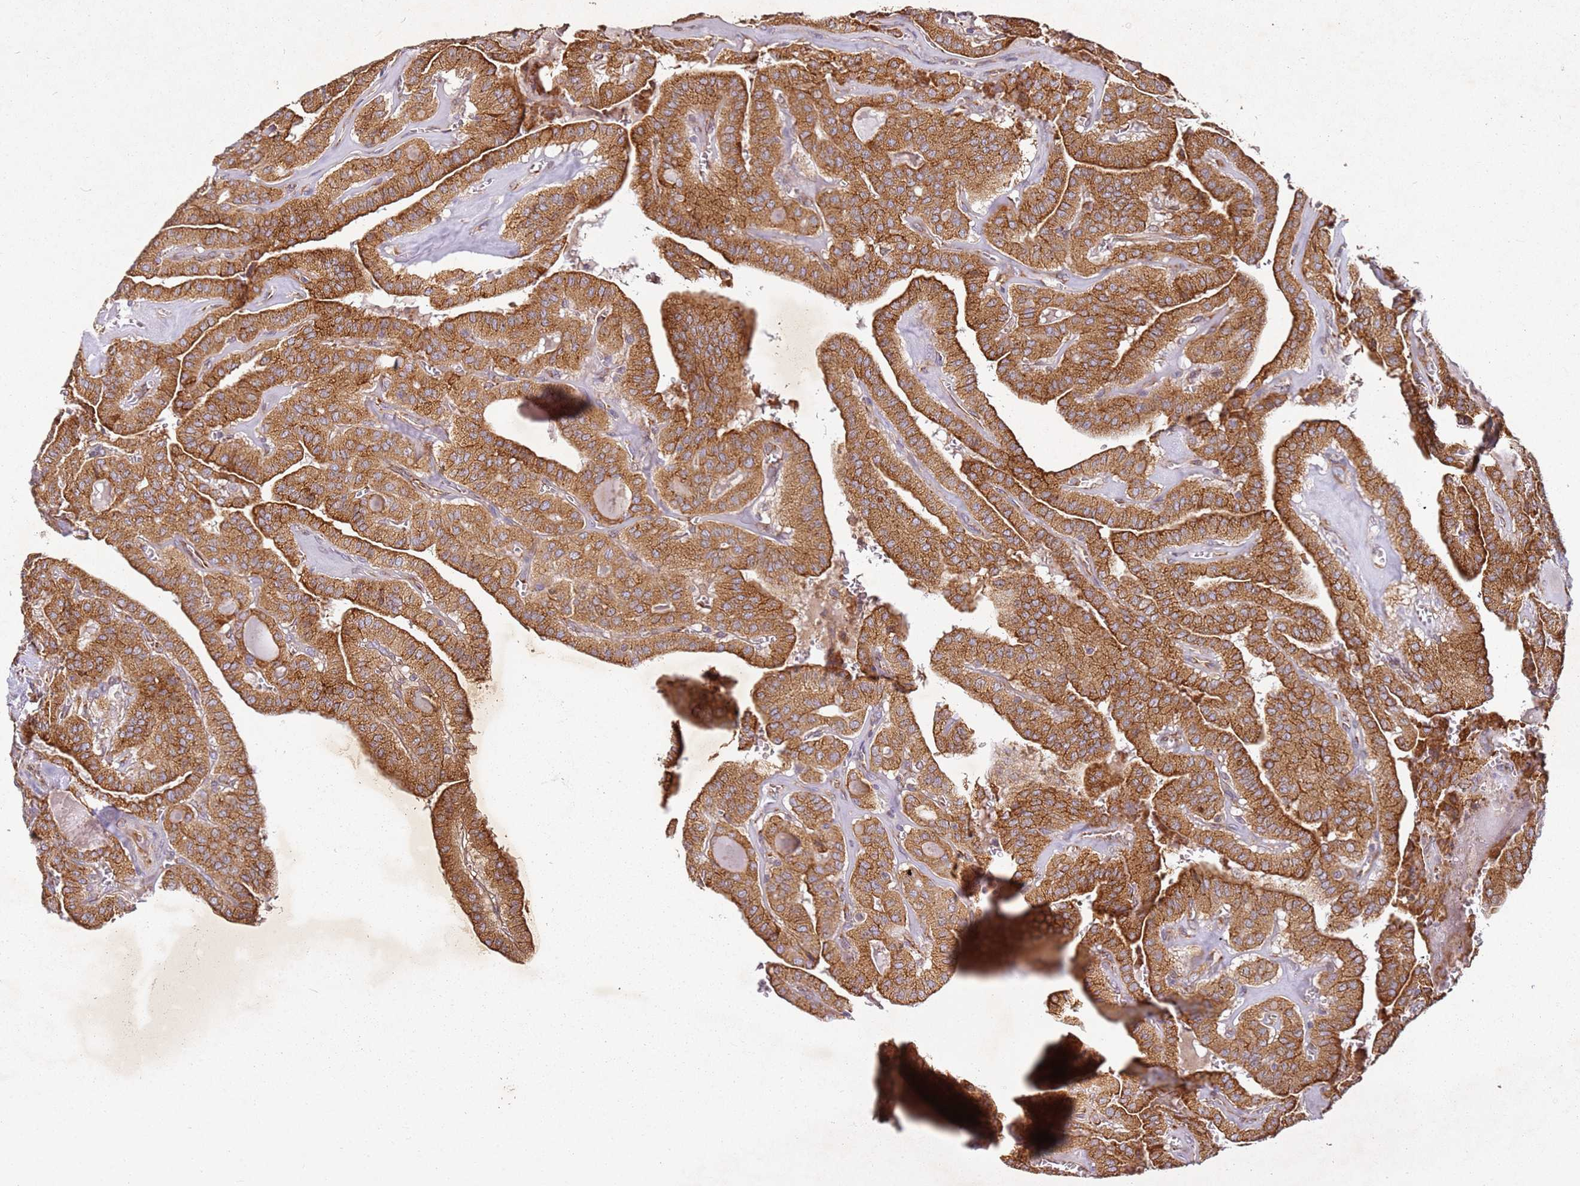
{"staining": {"intensity": "strong", "quantity": ">75%", "location": "cytoplasmic/membranous"}, "tissue": "thyroid cancer", "cell_type": "Tumor cells", "image_type": "cancer", "snomed": [{"axis": "morphology", "description": "Papillary adenocarcinoma, NOS"}, {"axis": "topography", "description": "Thyroid gland"}], "caption": "Tumor cells reveal strong cytoplasmic/membranous staining in approximately >75% of cells in thyroid papillary adenocarcinoma. (IHC, brightfield microscopy, high magnification).", "gene": "ARFRP1", "patient": {"sex": "male", "age": 52}}